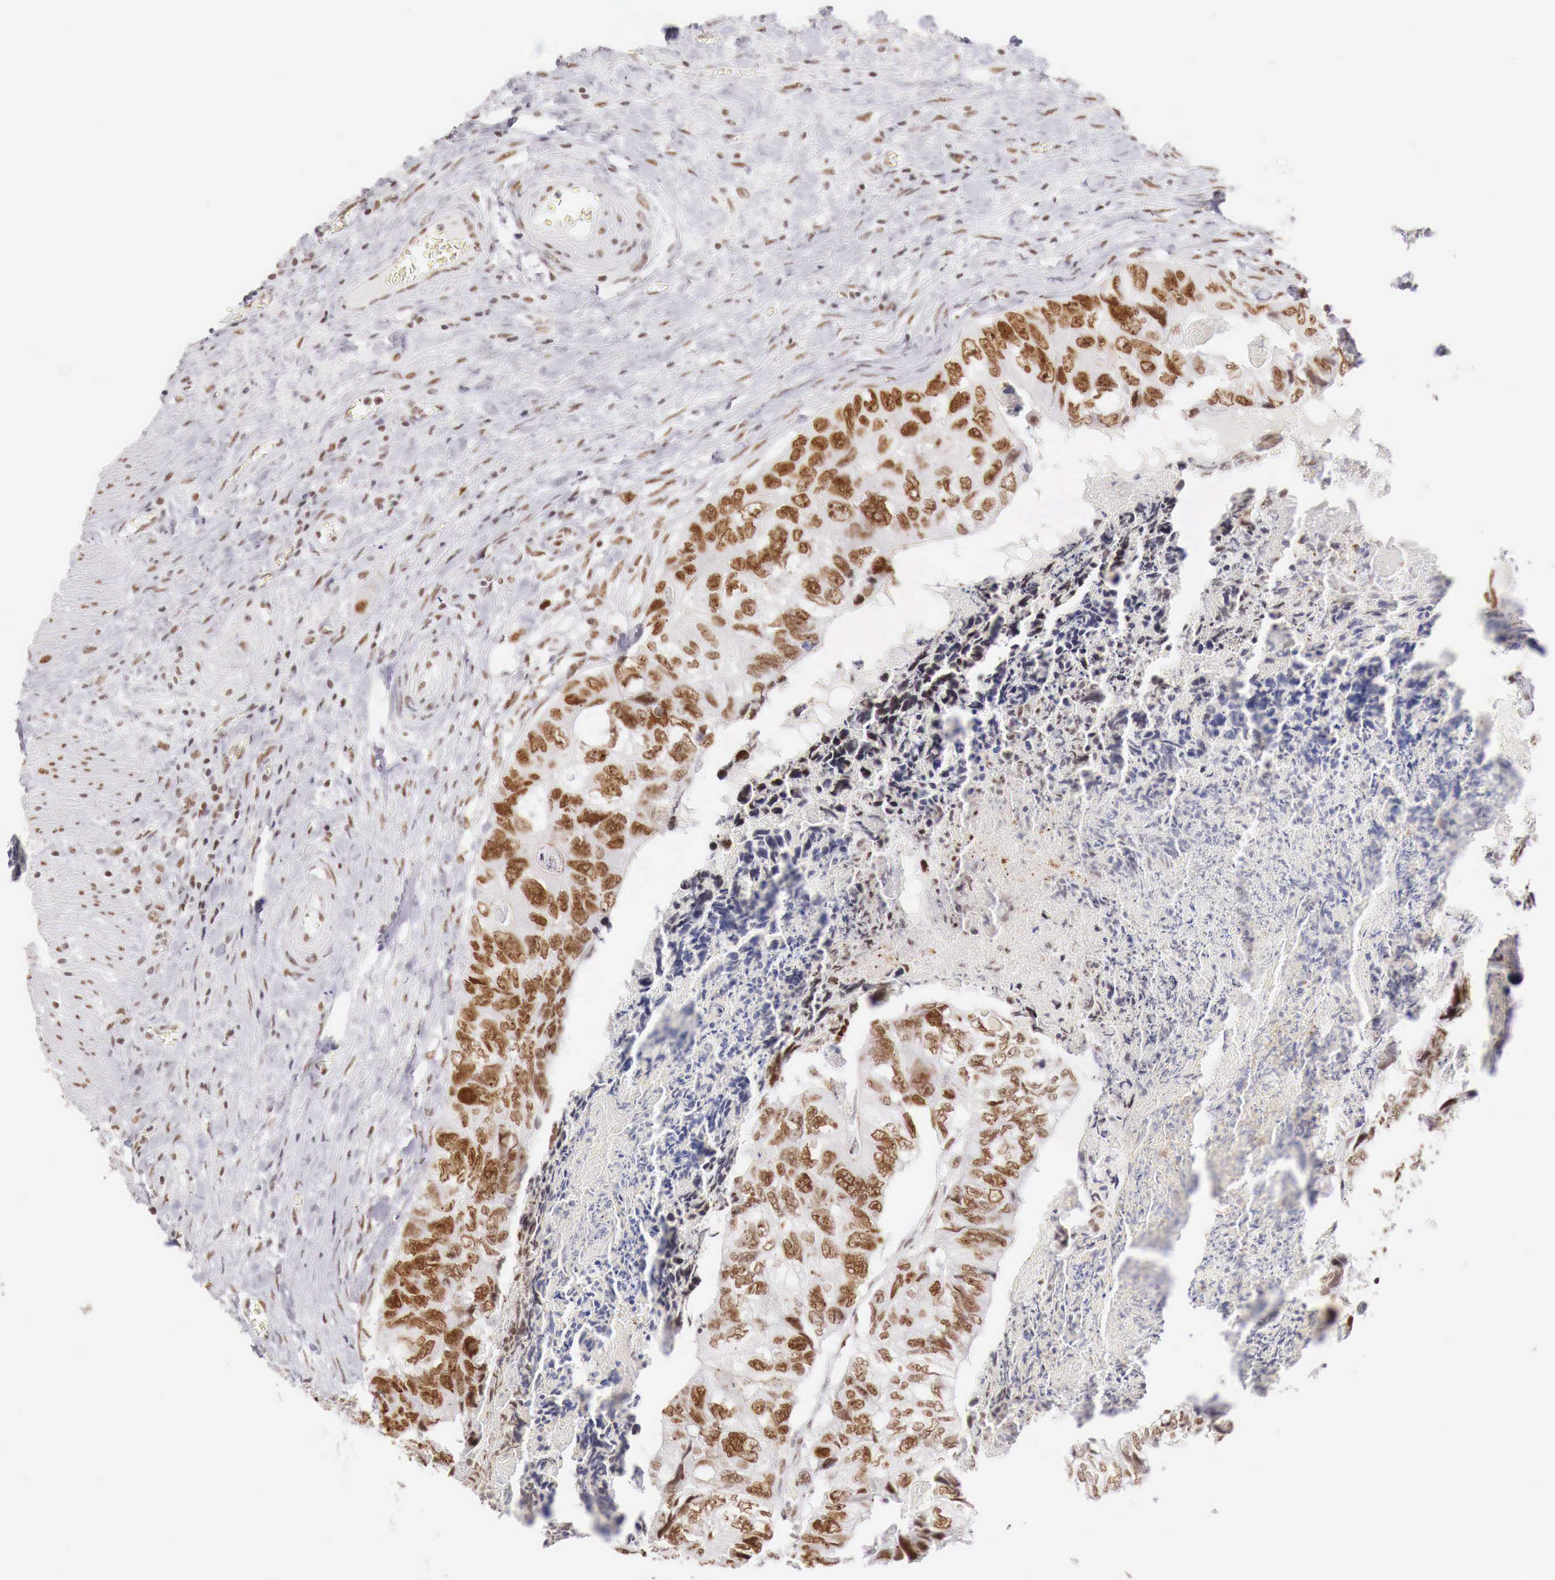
{"staining": {"intensity": "strong", "quantity": ">75%", "location": "nuclear"}, "tissue": "colorectal cancer", "cell_type": "Tumor cells", "image_type": "cancer", "snomed": [{"axis": "morphology", "description": "Adenocarcinoma, NOS"}, {"axis": "topography", "description": "Rectum"}], "caption": "Protein analysis of colorectal cancer tissue shows strong nuclear positivity in about >75% of tumor cells.", "gene": "PHF14", "patient": {"sex": "female", "age": 82}}